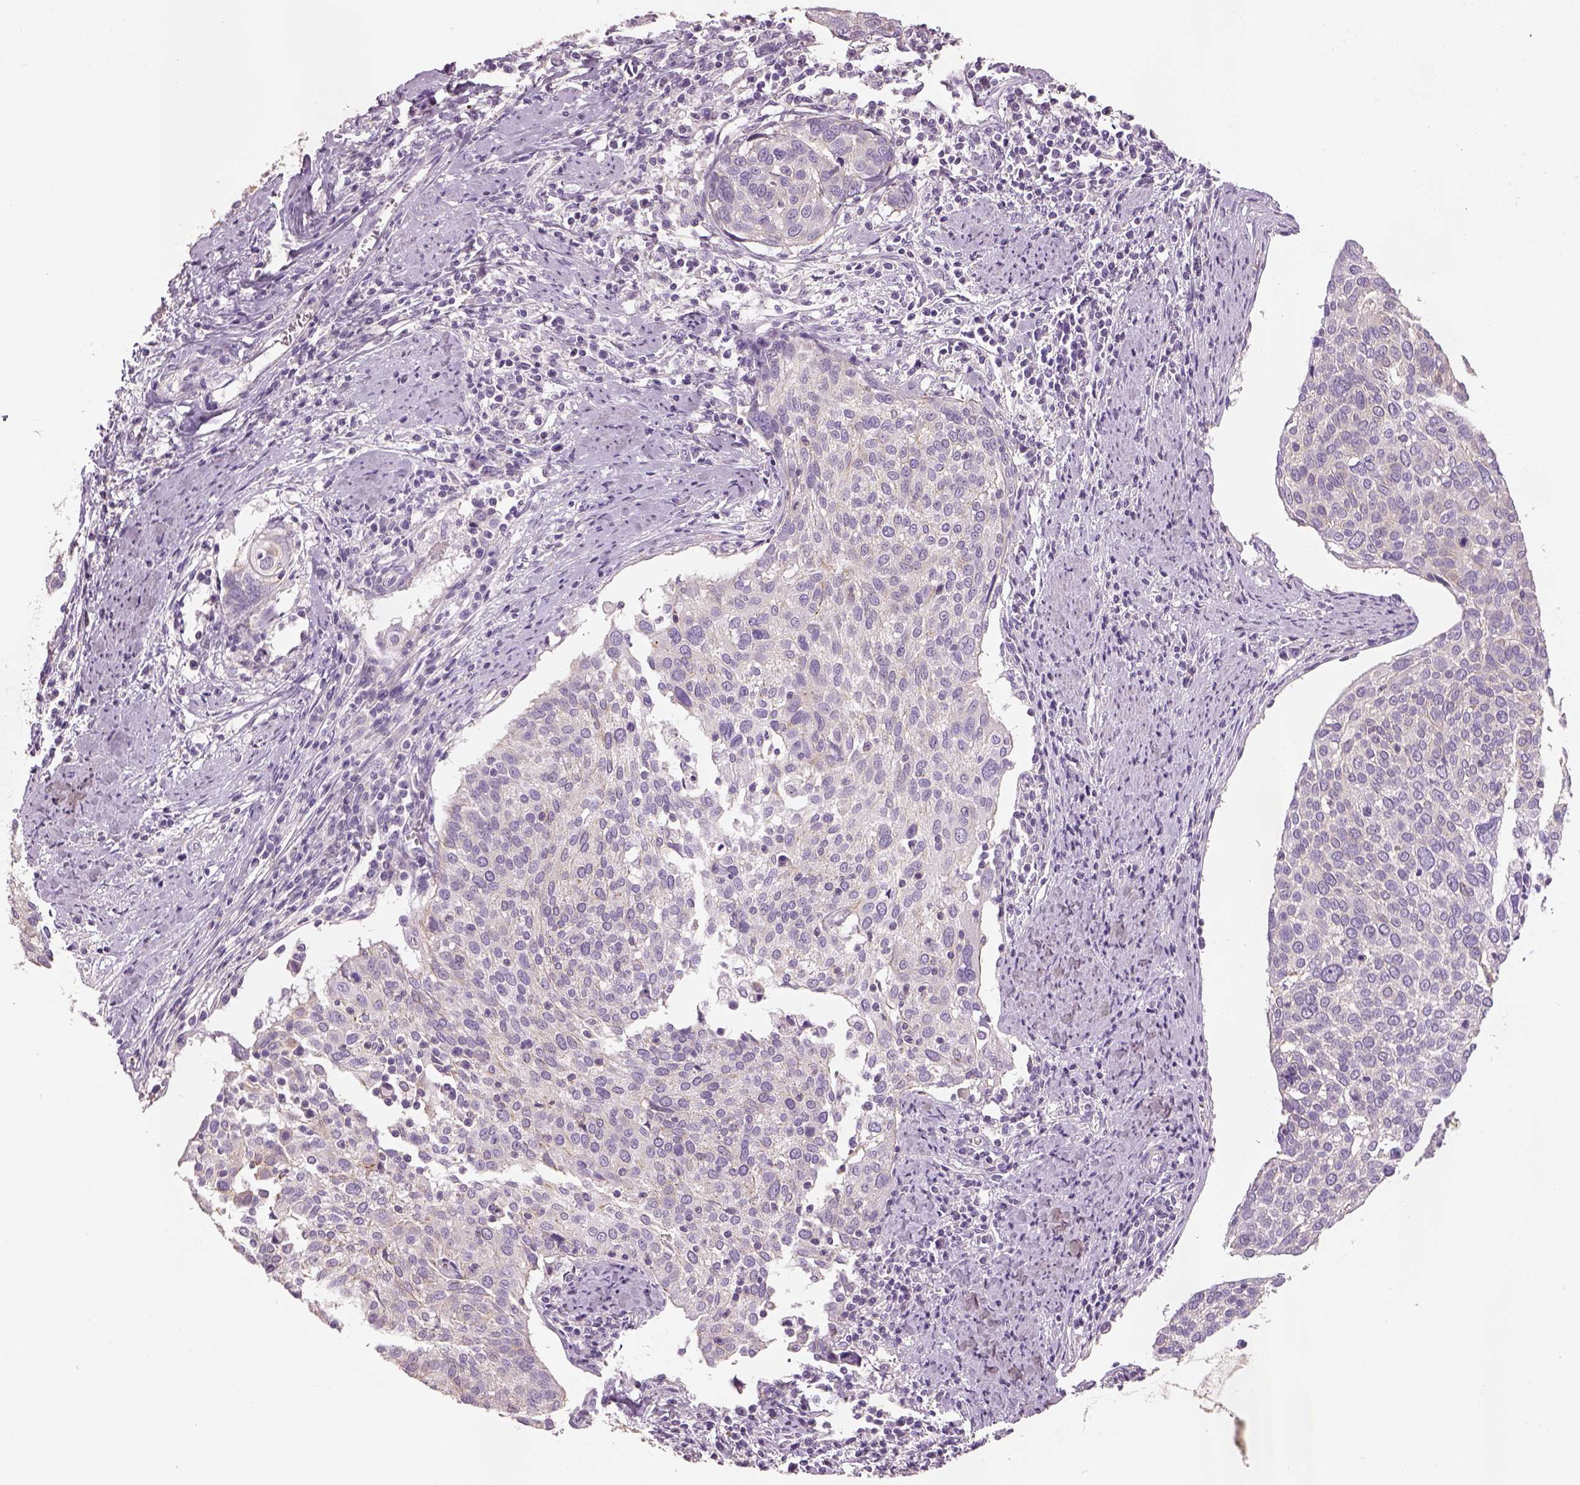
{"staining": {"intensity": "negative", "quantity": "none", "location": "none"}, "tissue": "cervical cancer", "cell_type": "Tumor cells", "image_type": "cancer", "snomed": [{"axis": "morphology", "description": "Squamous cell carcinoma, NOS"}, {"axis": "topography", "description": "Cervix"}], "caption": "This is an immunohistochemistry histopathology image of cervical cancer. There is no positivity in tumor cells.", "gene": "OTUD6A", "patient": {"sex": "female", "age": 39}}